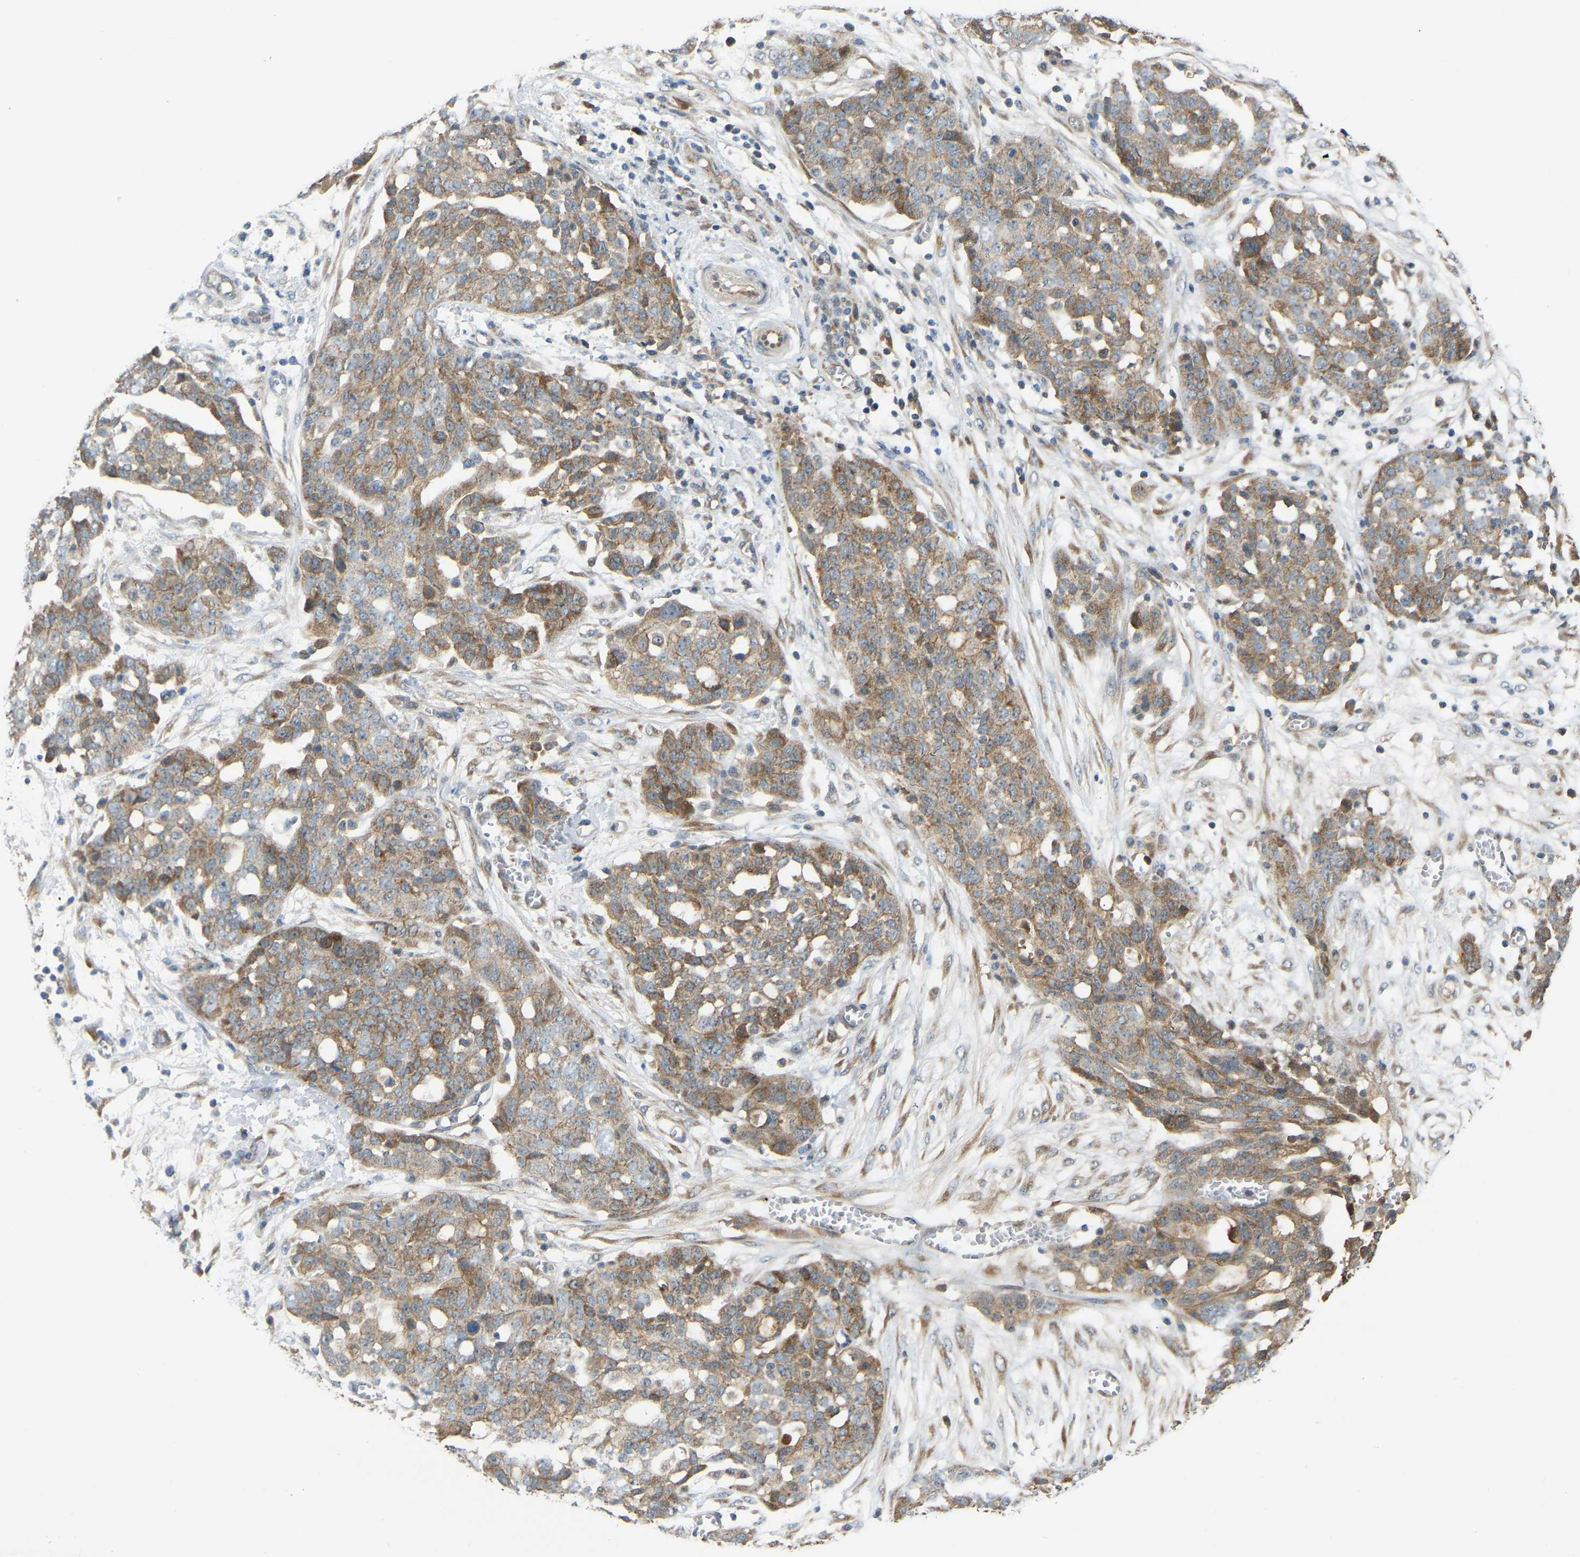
{"staining": {"intensity": "weak", "quantity": ">75%", "location": "cytoplasmic/membranous"}, "tissue": "ovarian cancer", "cell_type": "Tumor cells", "image_type": "cancer", "snomed": [{"axis": "morphology", "description": "Cystadenocarcinoma, serous, NOS"}, {"axis": "topography", "description": "Soft tissue"}, {"axis": "topography", "description": "Ovary"}], "caption": "A high-resolution photomicrograph shows immunohistochemistry (IHC) staining of serous cystadenocarcinoma (ovarian), which displays weak cytoplasmic/membranous staining in about >75% of tumor cells. Using DAB (3,3'-diaminobenzidine) (brown) and hematoxylin (blue) stains, captured at high magnification using brightfield microscopy.", "gene": "PTCD1", "patient": {"sex": "female", "age": 57}}